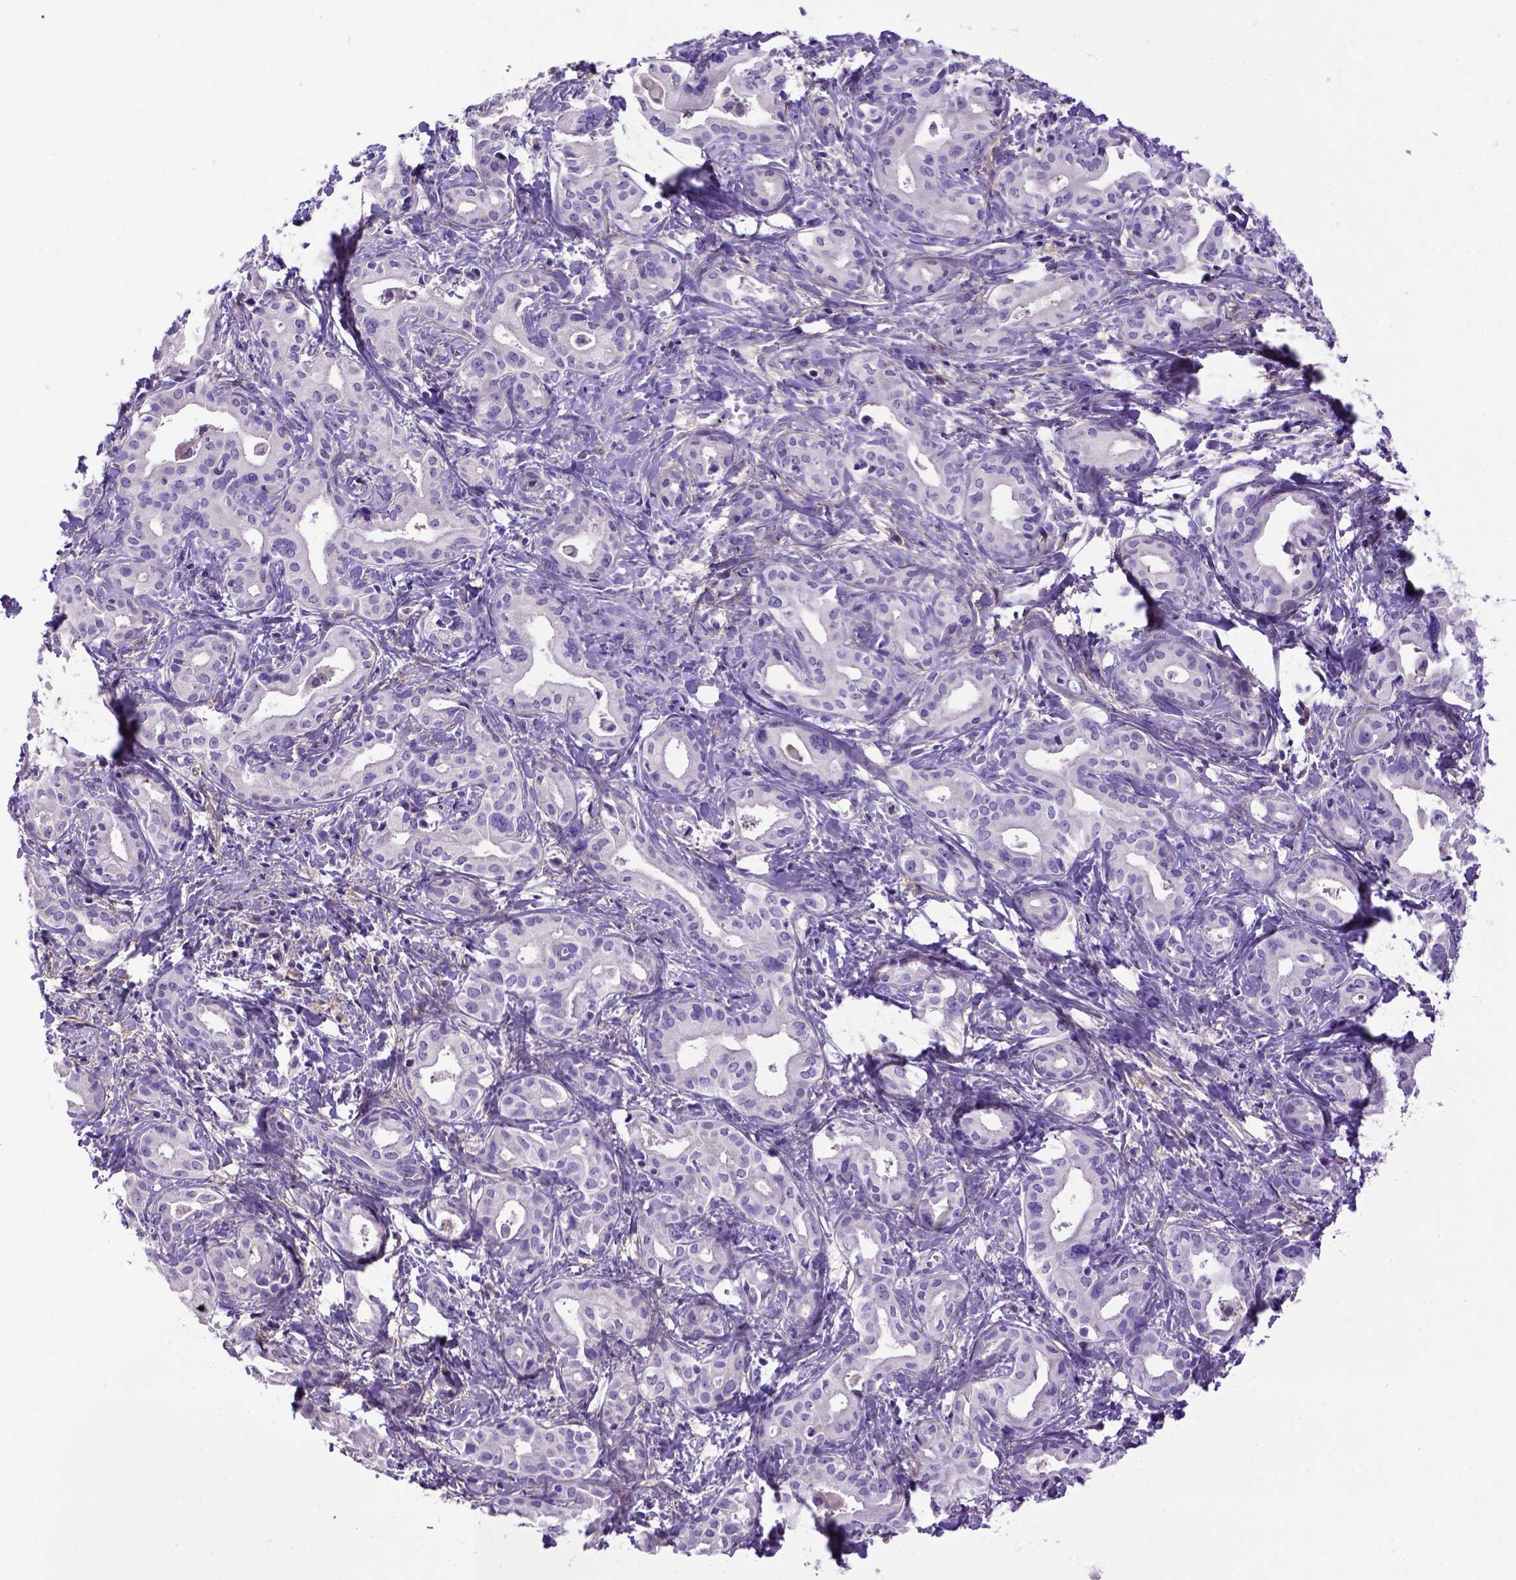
{"staining": {"intensity": "negative", "quantity": "none", "location": "none"}, "tissue": "liver cancer", "cell_type": "Tumor cells", "image_type": "cancer", "snomed": [{"axis": "morphology", "description": "Cholangiocarcinoma"}, {"axis": "topography", "description": "Liver"}], "caption": "High magnification brightfield microscopy of liver cholangiocarcinoma stained with DAB (3,3'-diaminobenzidine) (brown) and counterstained with hematoxylin (blue): tumor cells show no significant staining.", "gene": "ADAM12", "patient": {"sex": "female", "age": 65}}